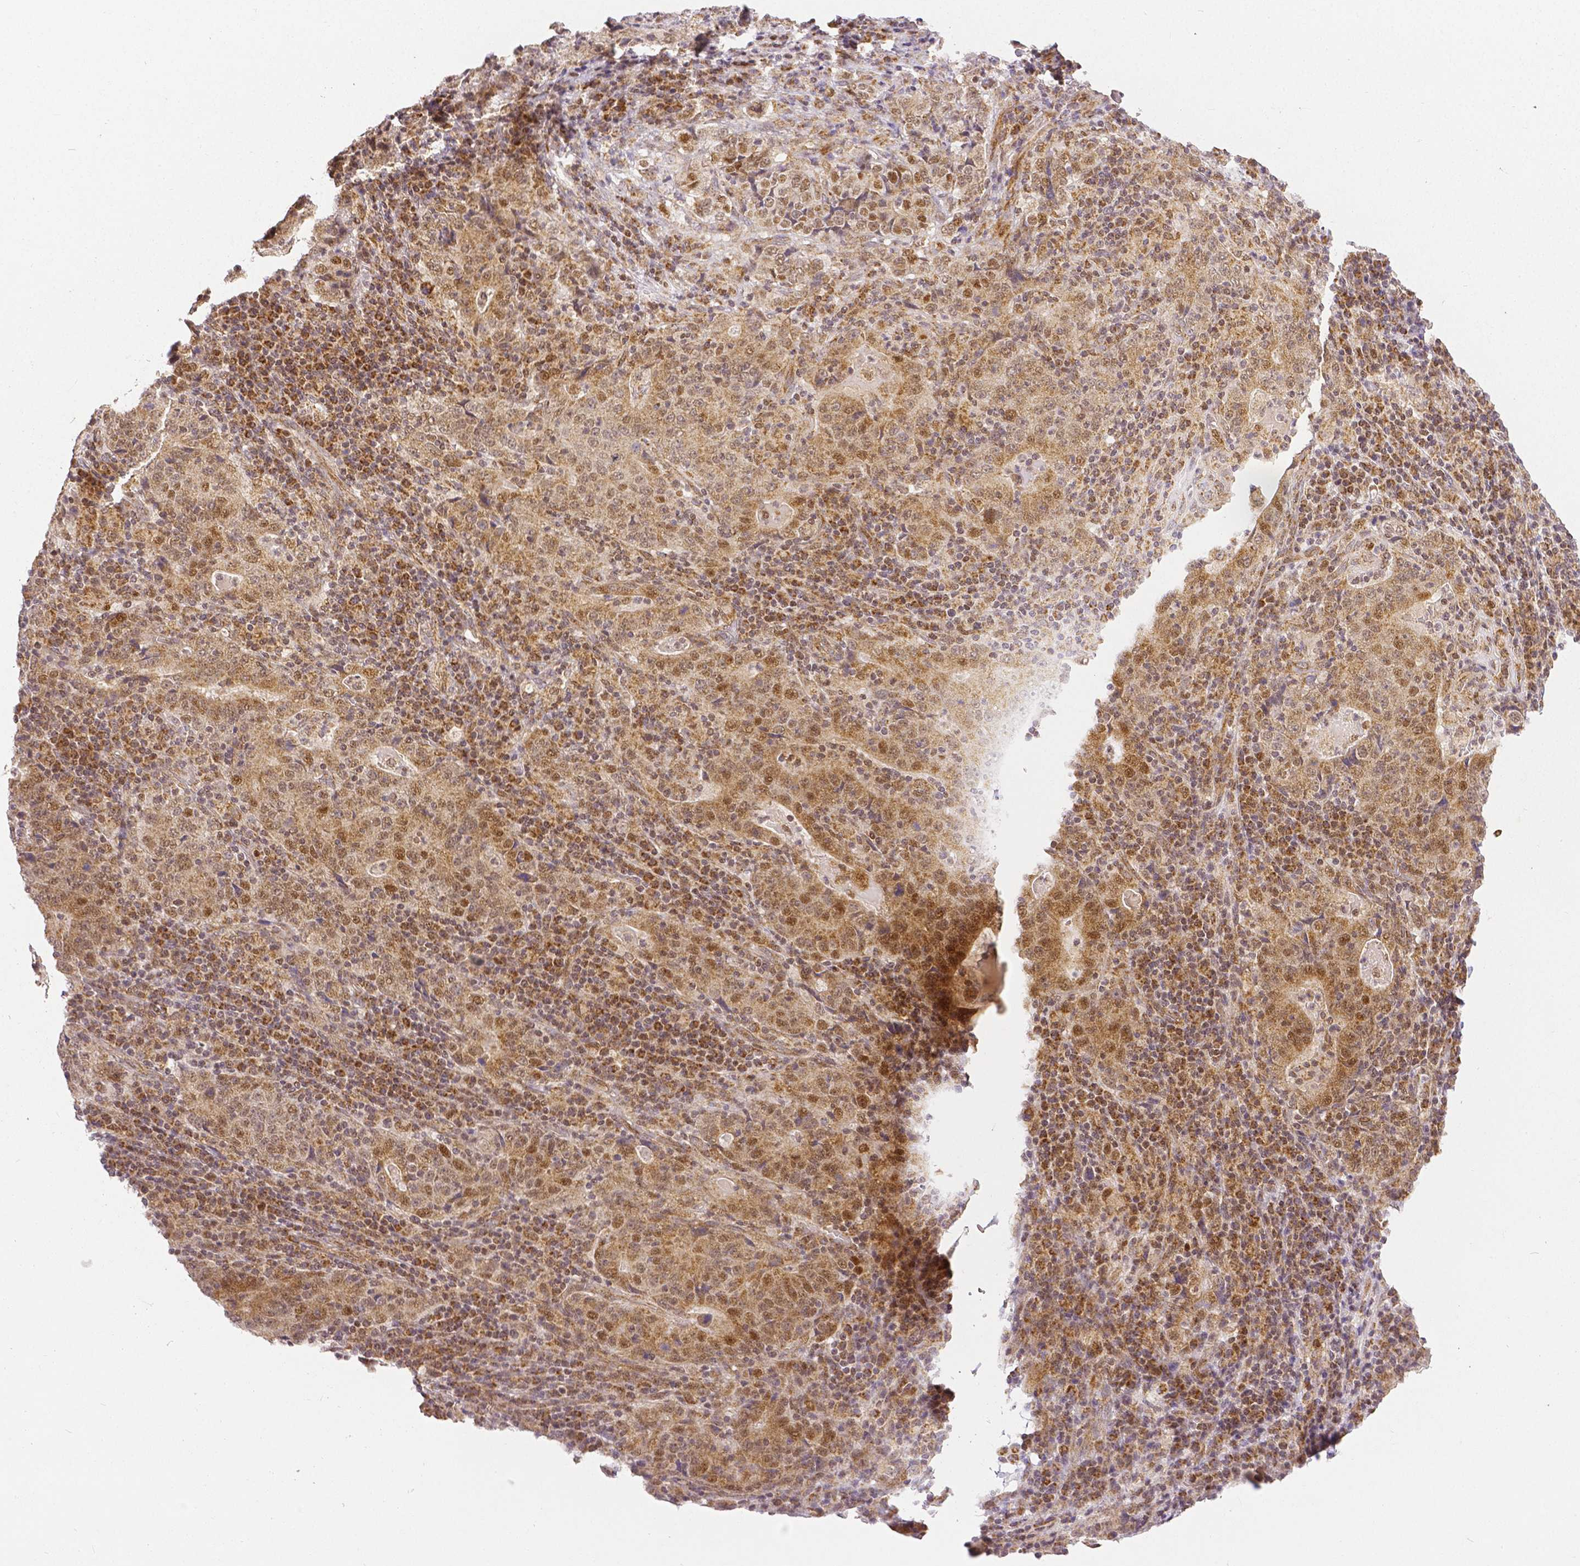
{"staining": {"intensity": "moderate", "quantity": ">75%", "location": "cytoplasmic/membranous,nuclear"}, "tissue": "stomach cancer", "cell_type": "Tumor cells", "image_type": "cancer", "snomed": [{"axis": "morphology", "description": "Normal tissue, NOS"}, {"axis": "morphology", "description": "Adenocarcinoma, NOS"}, {"axis": "topography", "description": "Stomach, upper"}, {"axis": "topography", "description": "Stomach"}], "caption": "Human stomach adenocarcinoma stained with a brown dye shows moderate cytoplasmic/membranous and nuclear positive staining in approximately >75% of tumor cells.", "gene": "RHOT1", "patient": {"sex": "male", "age": 59}}